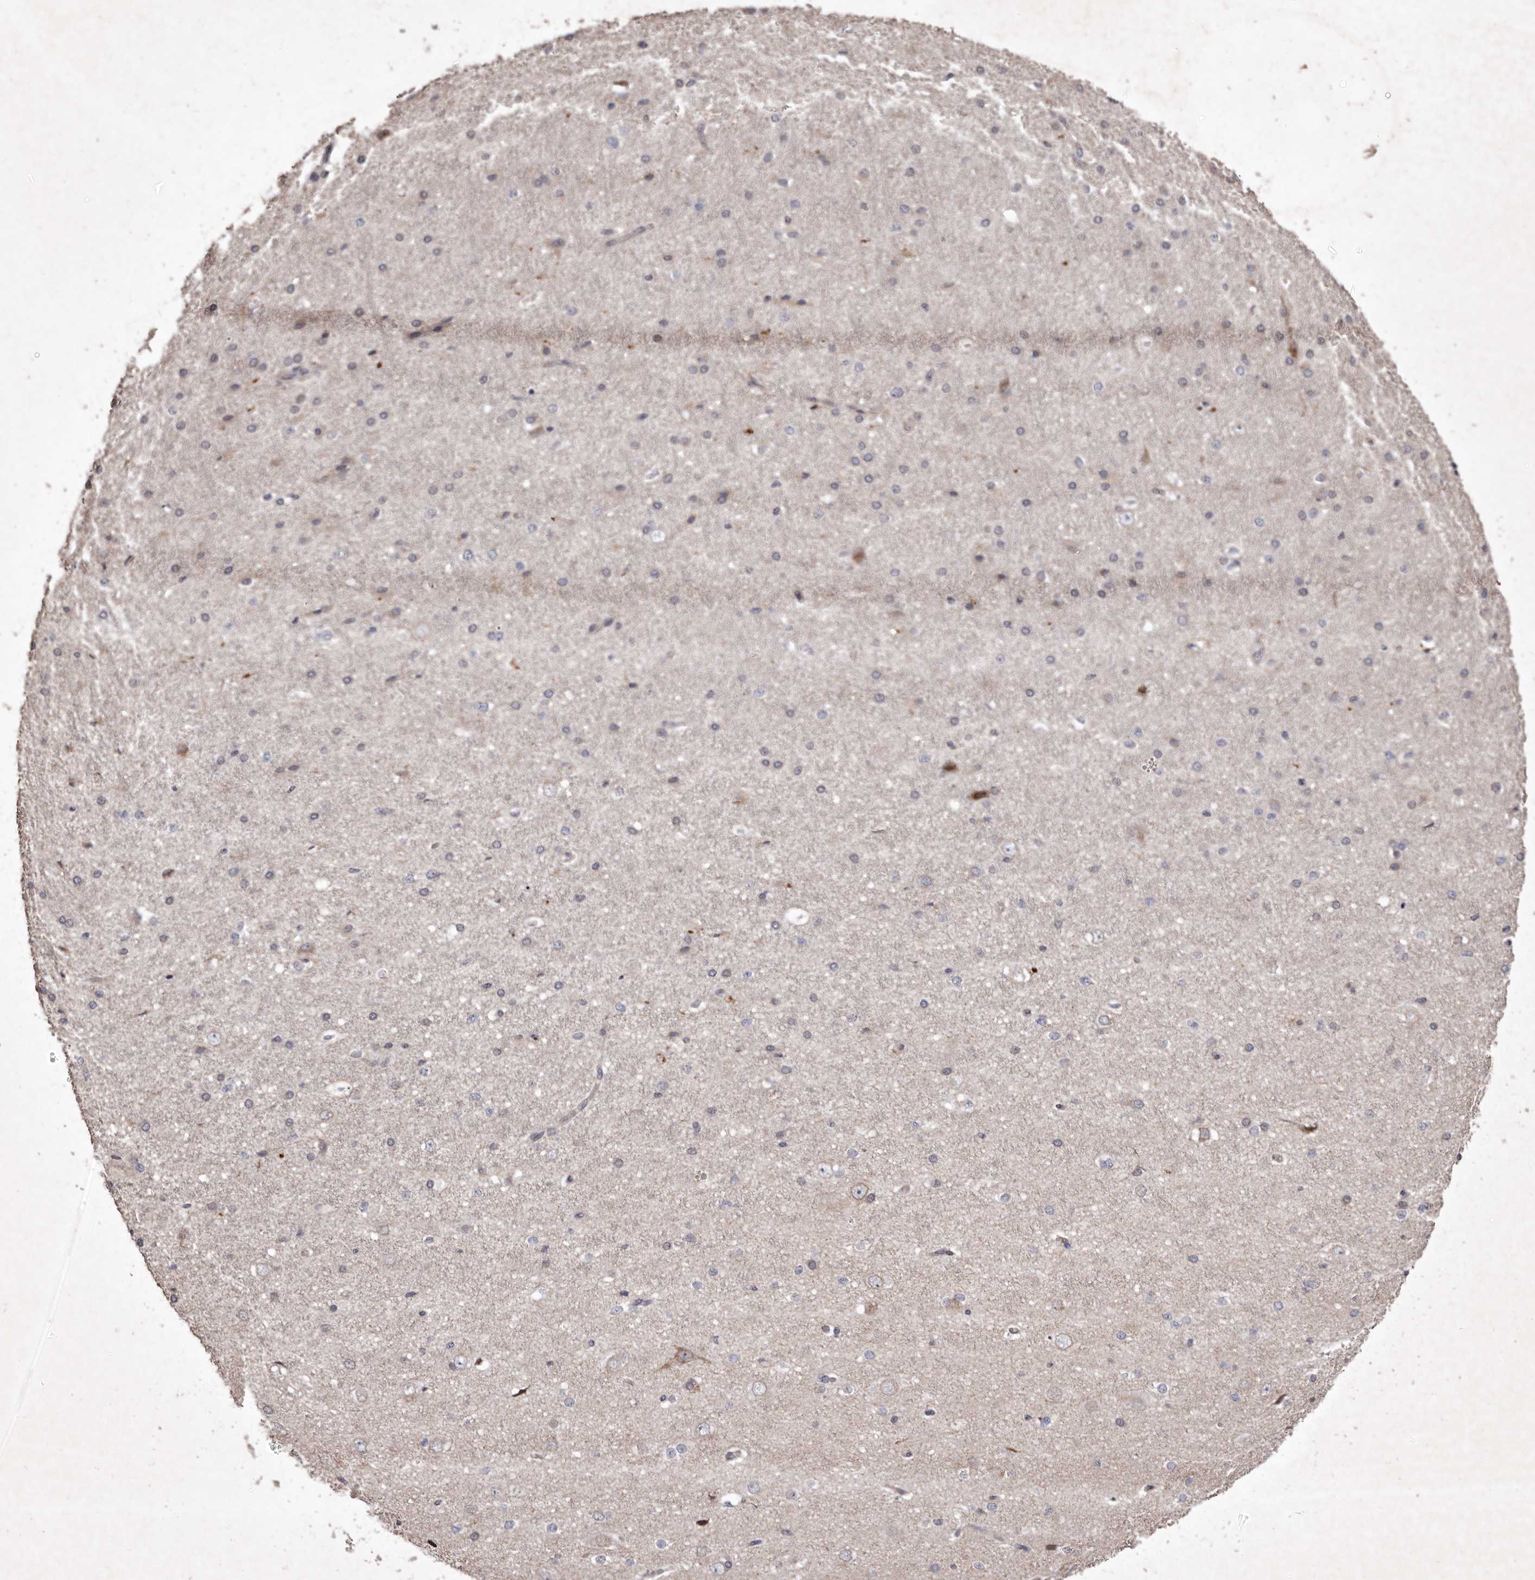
{"staining": {"intensity": "negative", "quantity": "none", "location": "none"}, "tissue": "cerebral cortex", "cell_type": "Endothelial cells", "image_type": "normal", "snomed": [{"axis": "morphology", "description": "Normal tissue, NOS"}, {"axis": "morphology", "description": "Developmental malformation"}, {"axis": "topography", "description": "Cerebral cortex"}], "caption": "IHC image of benign cerebral cortex: human cerebral cortex stained with DAB shows no significant protein staining in endothelial cells. Nuclei are stained in blue.", "gene": "FLAD1", "patient": {"sex": "female", "age": 30}}